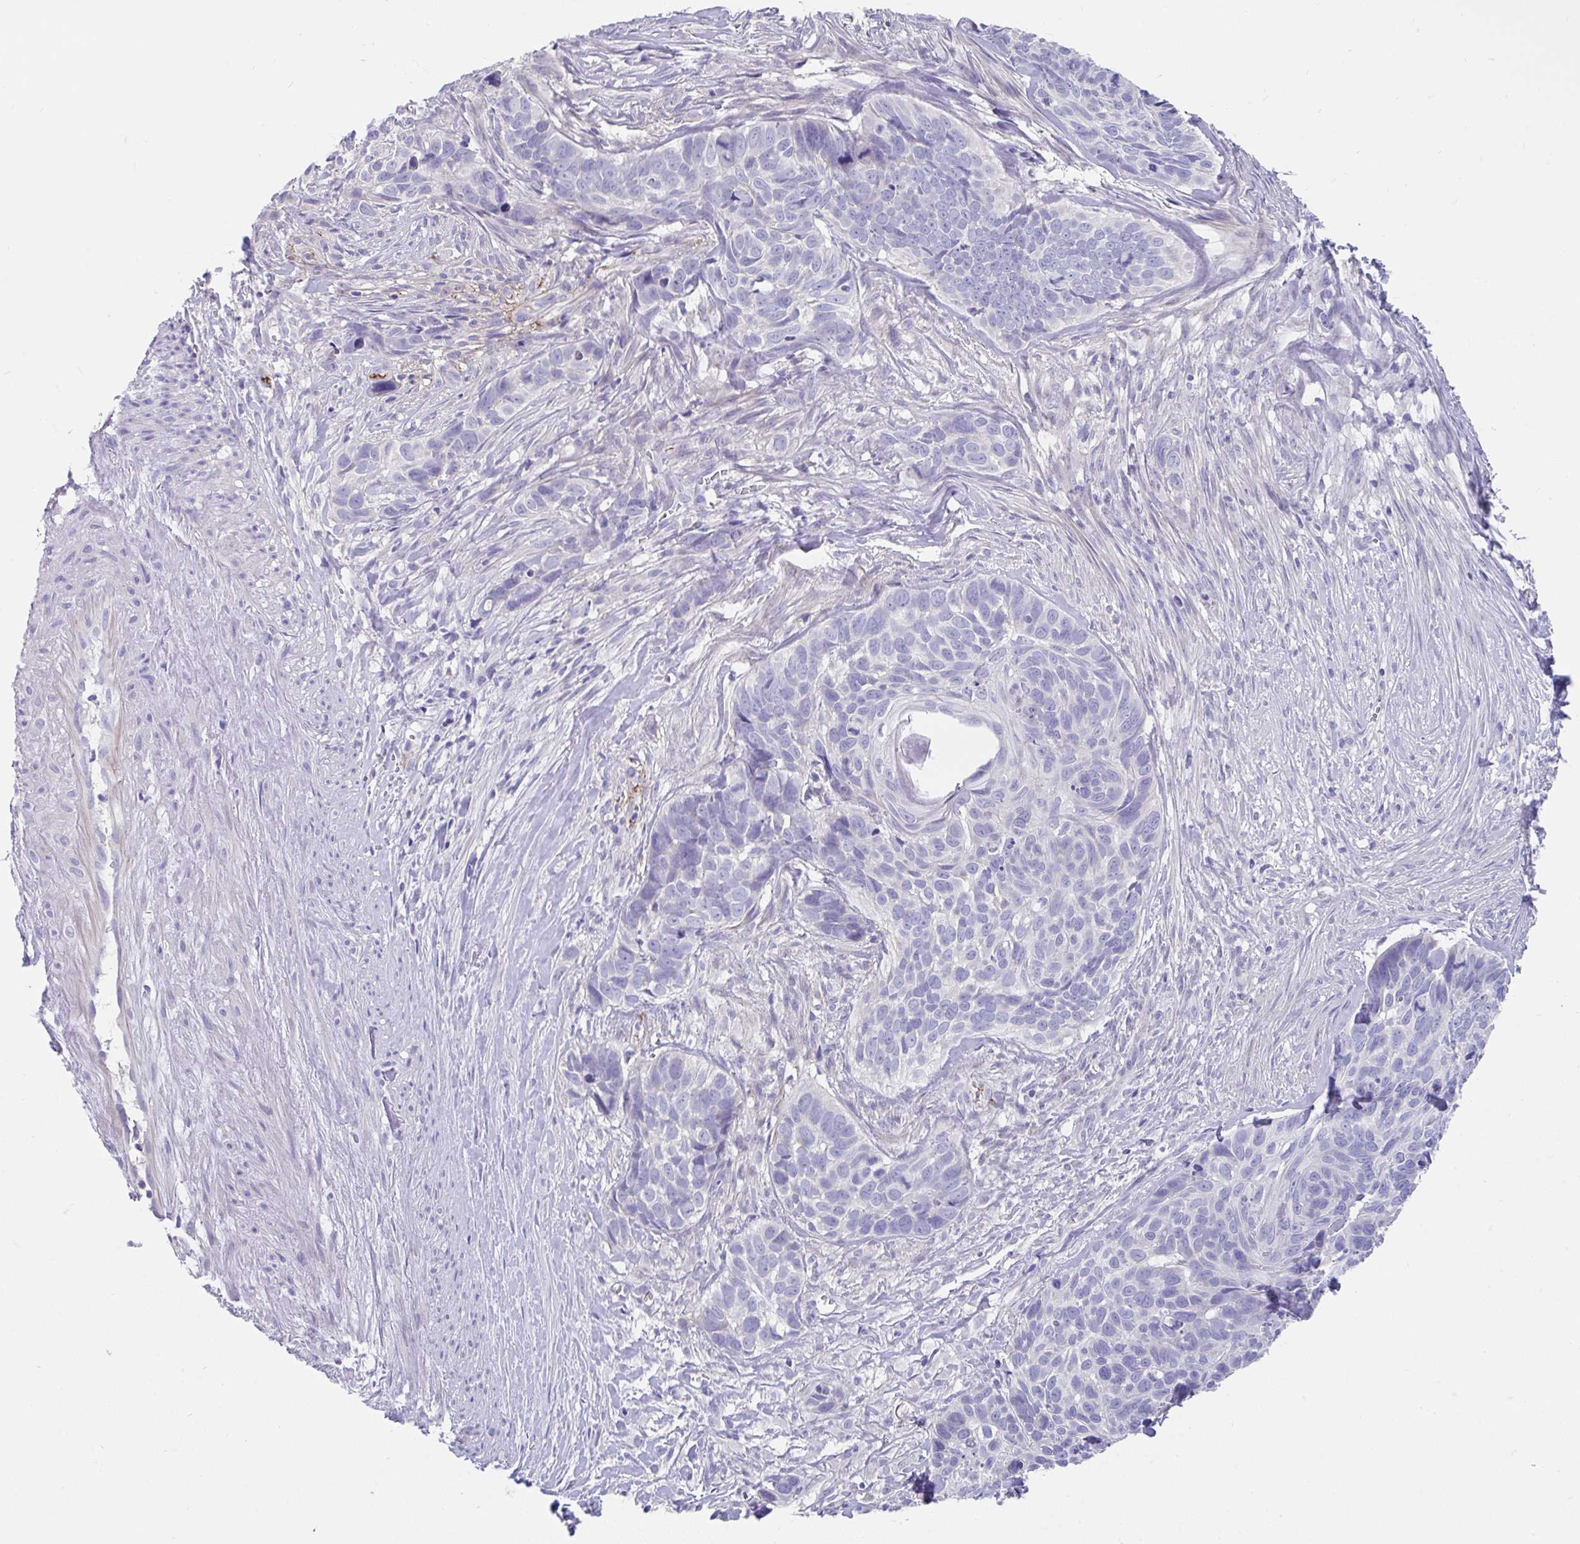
{"staining": {"intensity": "negative", "quantity": "none", "location": "none"}, "tissue": "skin cancer", "cell_type": "Tumor cells", "image_type": "cancer", "snomed": [{"axis": "morphology", "description": "Basal cell carcinoma"}, {"axis": "topography", "description": "Skin"}], "caption": "Immunohistochemical staining of human skin cancer demonstrates no significant expression in tumor cells. (Immunohistochemistry (ihc), brightfield microscopy, high magnification).", "gene": "CCSAP", "patient": {"sex": "female", "age": 82}}